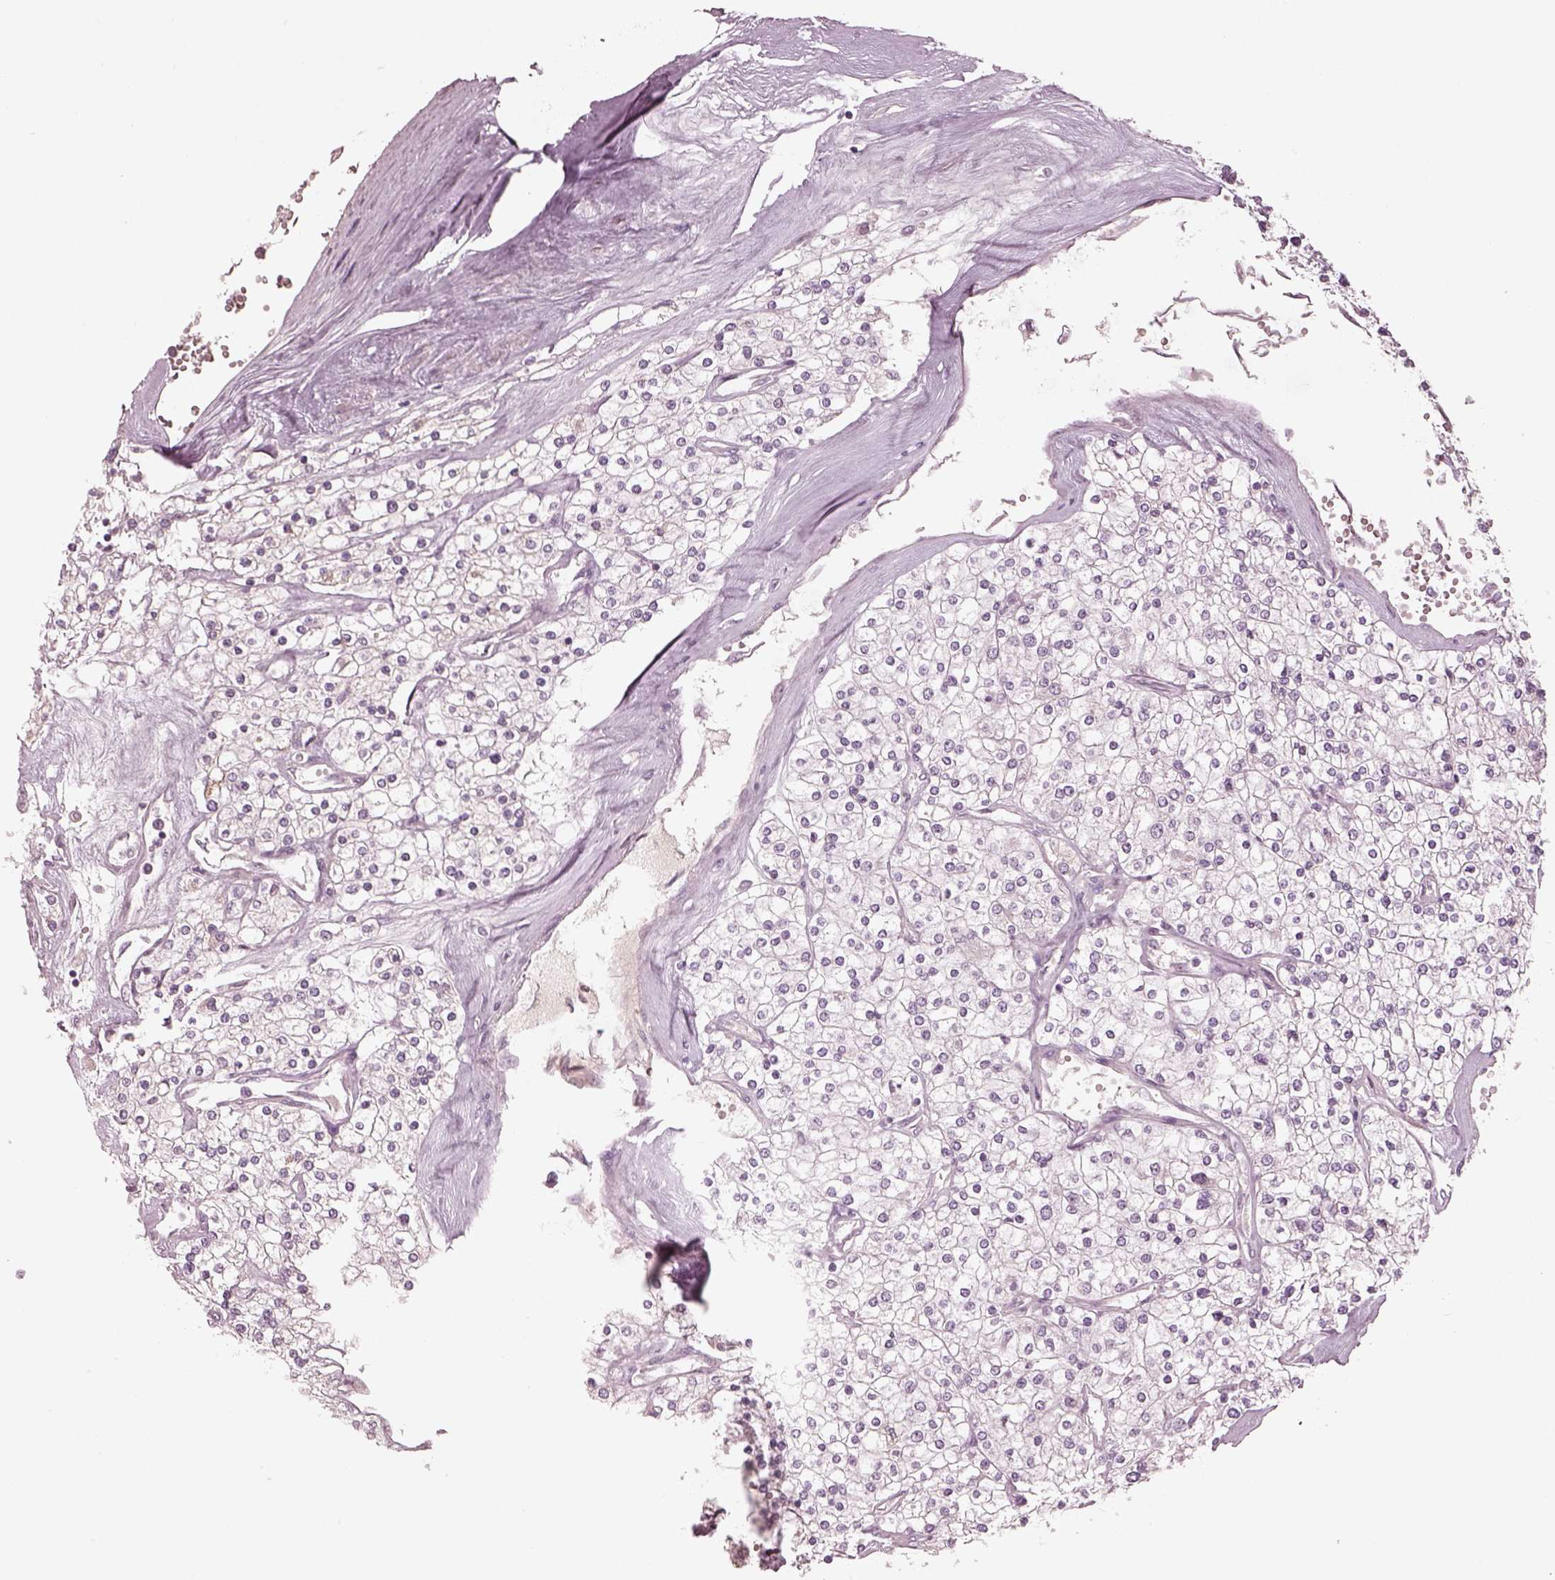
{"staining": {"intensity": "negative", "quantity": "none", "location": "none"}, "tissue": "renal cancer", "cell_type": "Tumor cells", "image_type": "cancer", "snomed": [{"axis": "morphology", "description": "Adenocarcinoma, NOS"}, {"axis": "topography", "description": "Kidney"}], "caption": "Immunohistochemistry of human renal cancer exhibits no positivity in tumor cells.", "gene": "SPATA6L", "patient": {"sex": "male", "age": 80}}